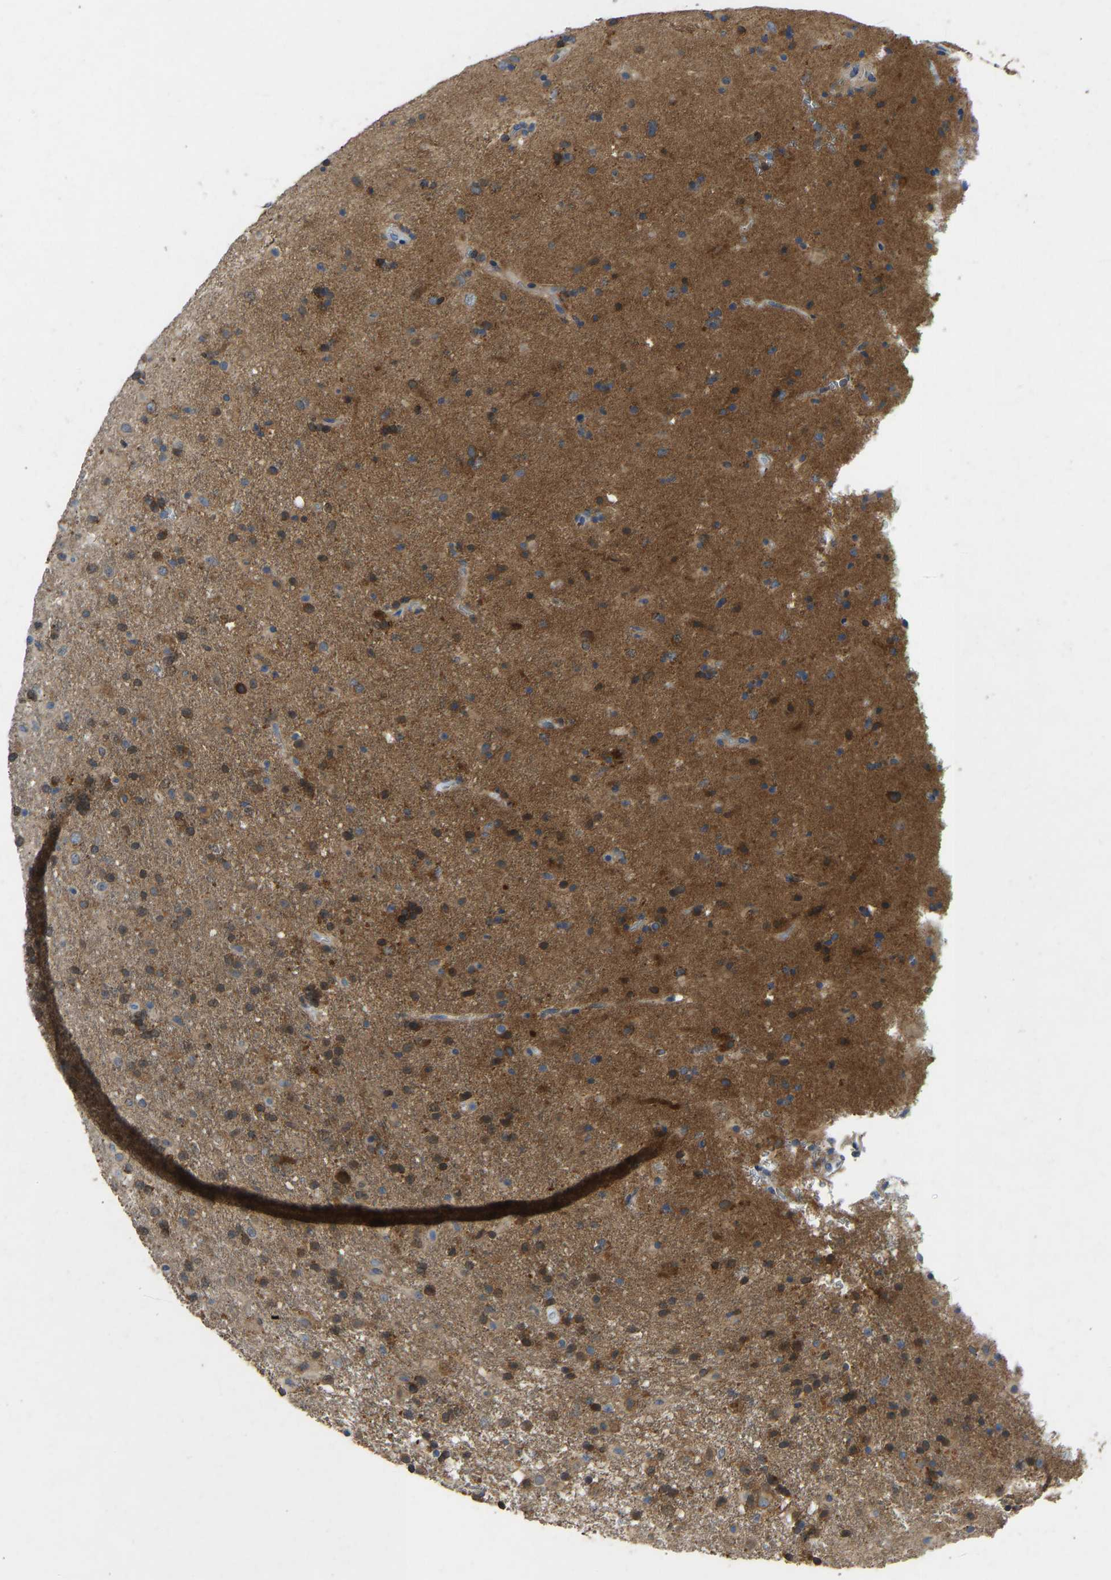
{"staining": {"intensity": "moderate", "quantity": ">75%", "location": "cytoplasmic/membranous"}, "tissue": "glioma", "cell_type": "Tumor cells", "image_type": "cancer", "snomed": [{"axis": "morphology", "description": "Glioma, malignant, Low grade"}, {"axis": "topography", "description": "Brain"}], "caption": "Protein analysis of malignant glioma (low-grade) tissue displays moderate cytoplasmic/membranous expression in approximately >75% of tumor cells. The staining was performed using DAB (3,3'-diaminobenzidine) to visualize the protein expression in brown, while the nuclei were stained in blue with hematoxylin (Magnification: 20x).", "gene": "NDRG3", "patient": {"sex": "male", "age": 65}}